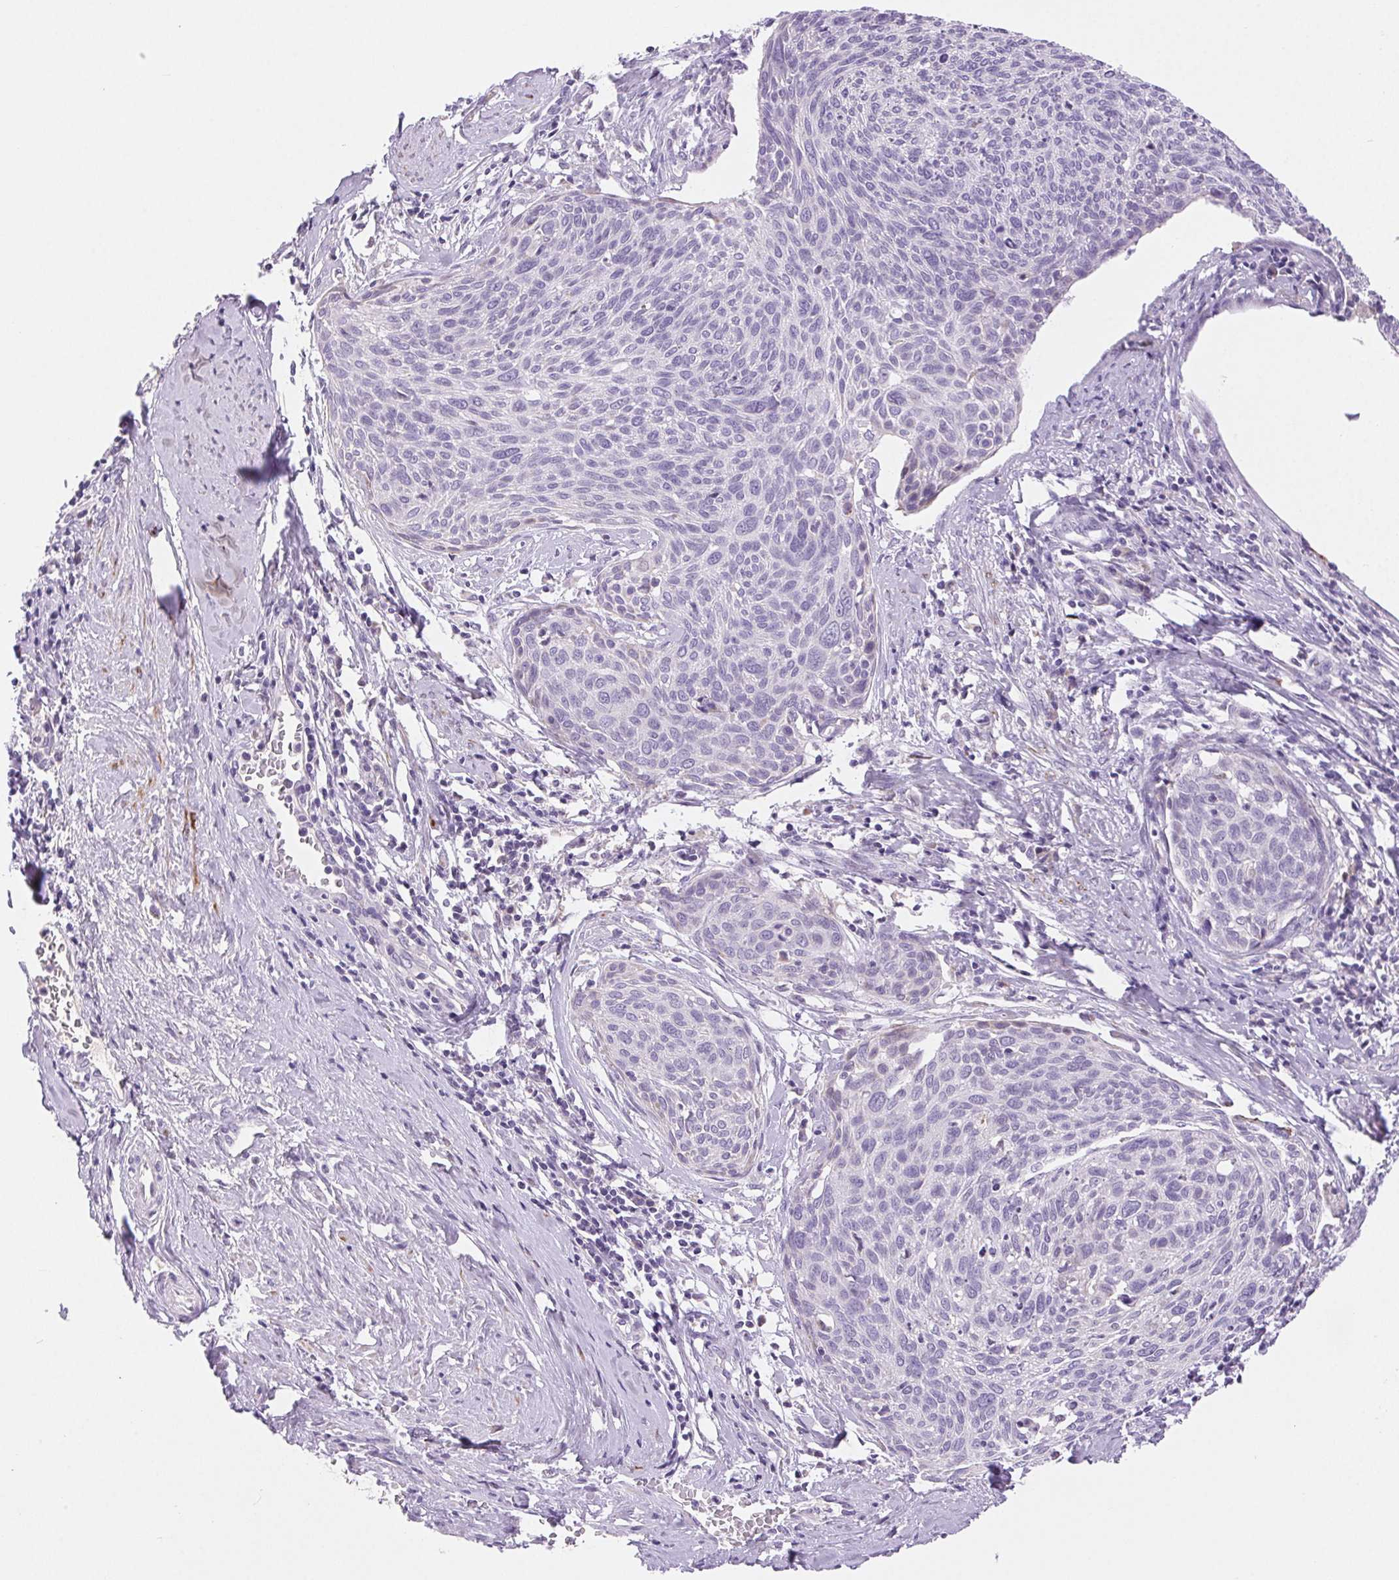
{"staining": {"intensity": "negative", "quantity": "none", "location": "none"}, "tissue": "cervical cancer", "cell_type": "Tumor cells", "image_type": "cancer", "snomed": [{"axis": "morphology", "description": "Squamous cell carcinoma, NOS"}, {"axis": "topography", "description": "Cervix"}], "caption": "High power microscopy photomicrograph of an immunohistochemistry histopathology image of cervical cancer (squamous cell carcinoma), revealing no significant expression in tumor cells.", "gene": "ARHGAP11B", "patient": {"sex": "female", "age": 49}}